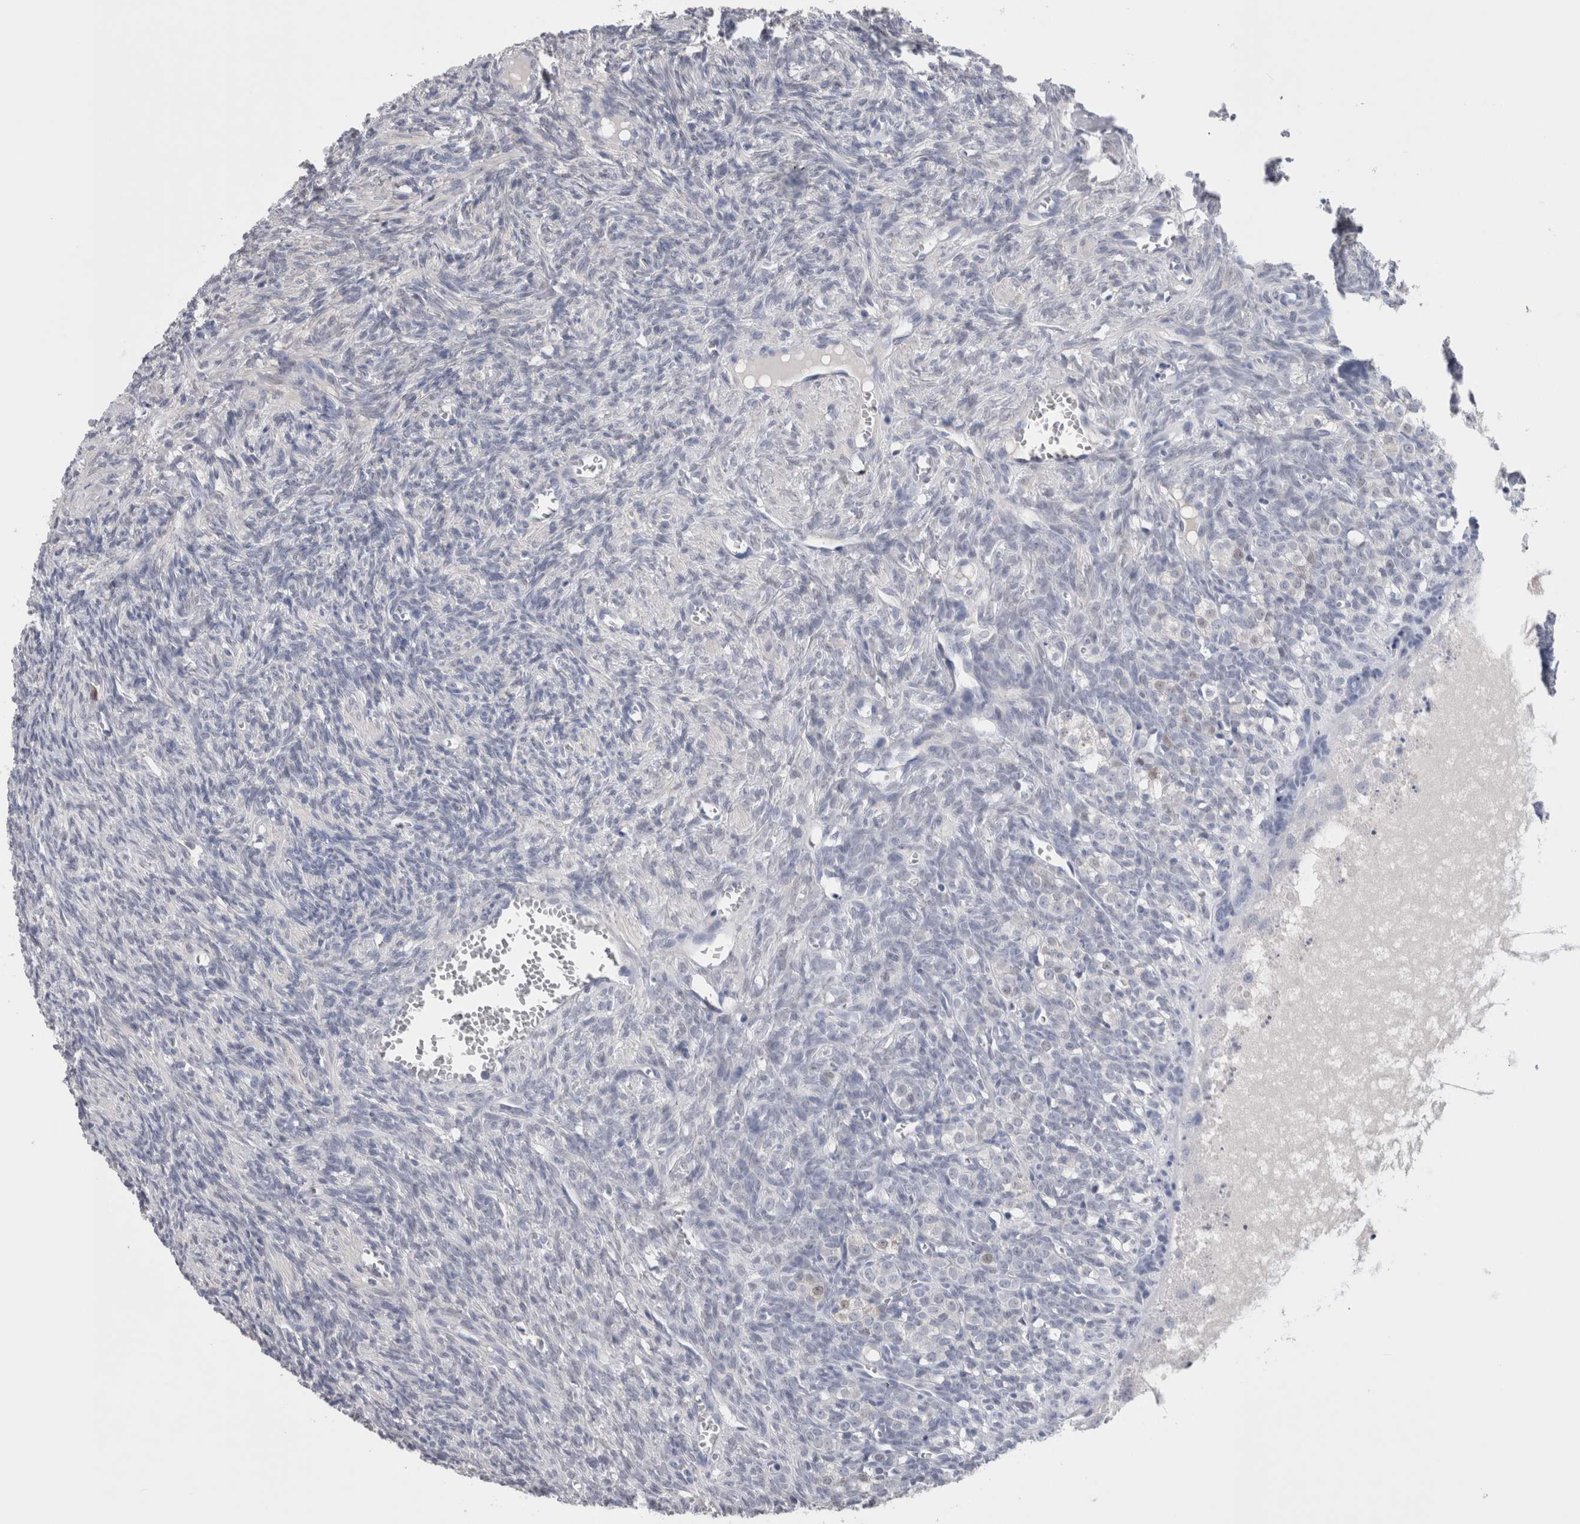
{"staining": {"intensity": "negative", "quantity": "none", "location": "none"}, "tissue": "ovary", "cell_type": "Ovarian stroma cells", "image_type": "normal", "snomed": [{"axis": "morphology", "description": "Normal tissue, NOS"}, {"axis": "topography", "description": "Ovary"}], "caption": "Ovarian stroma cells show no significant protein staining in benign ovary.", "gene": "CA8", "patient": {"sex": "female", "age": 27}}